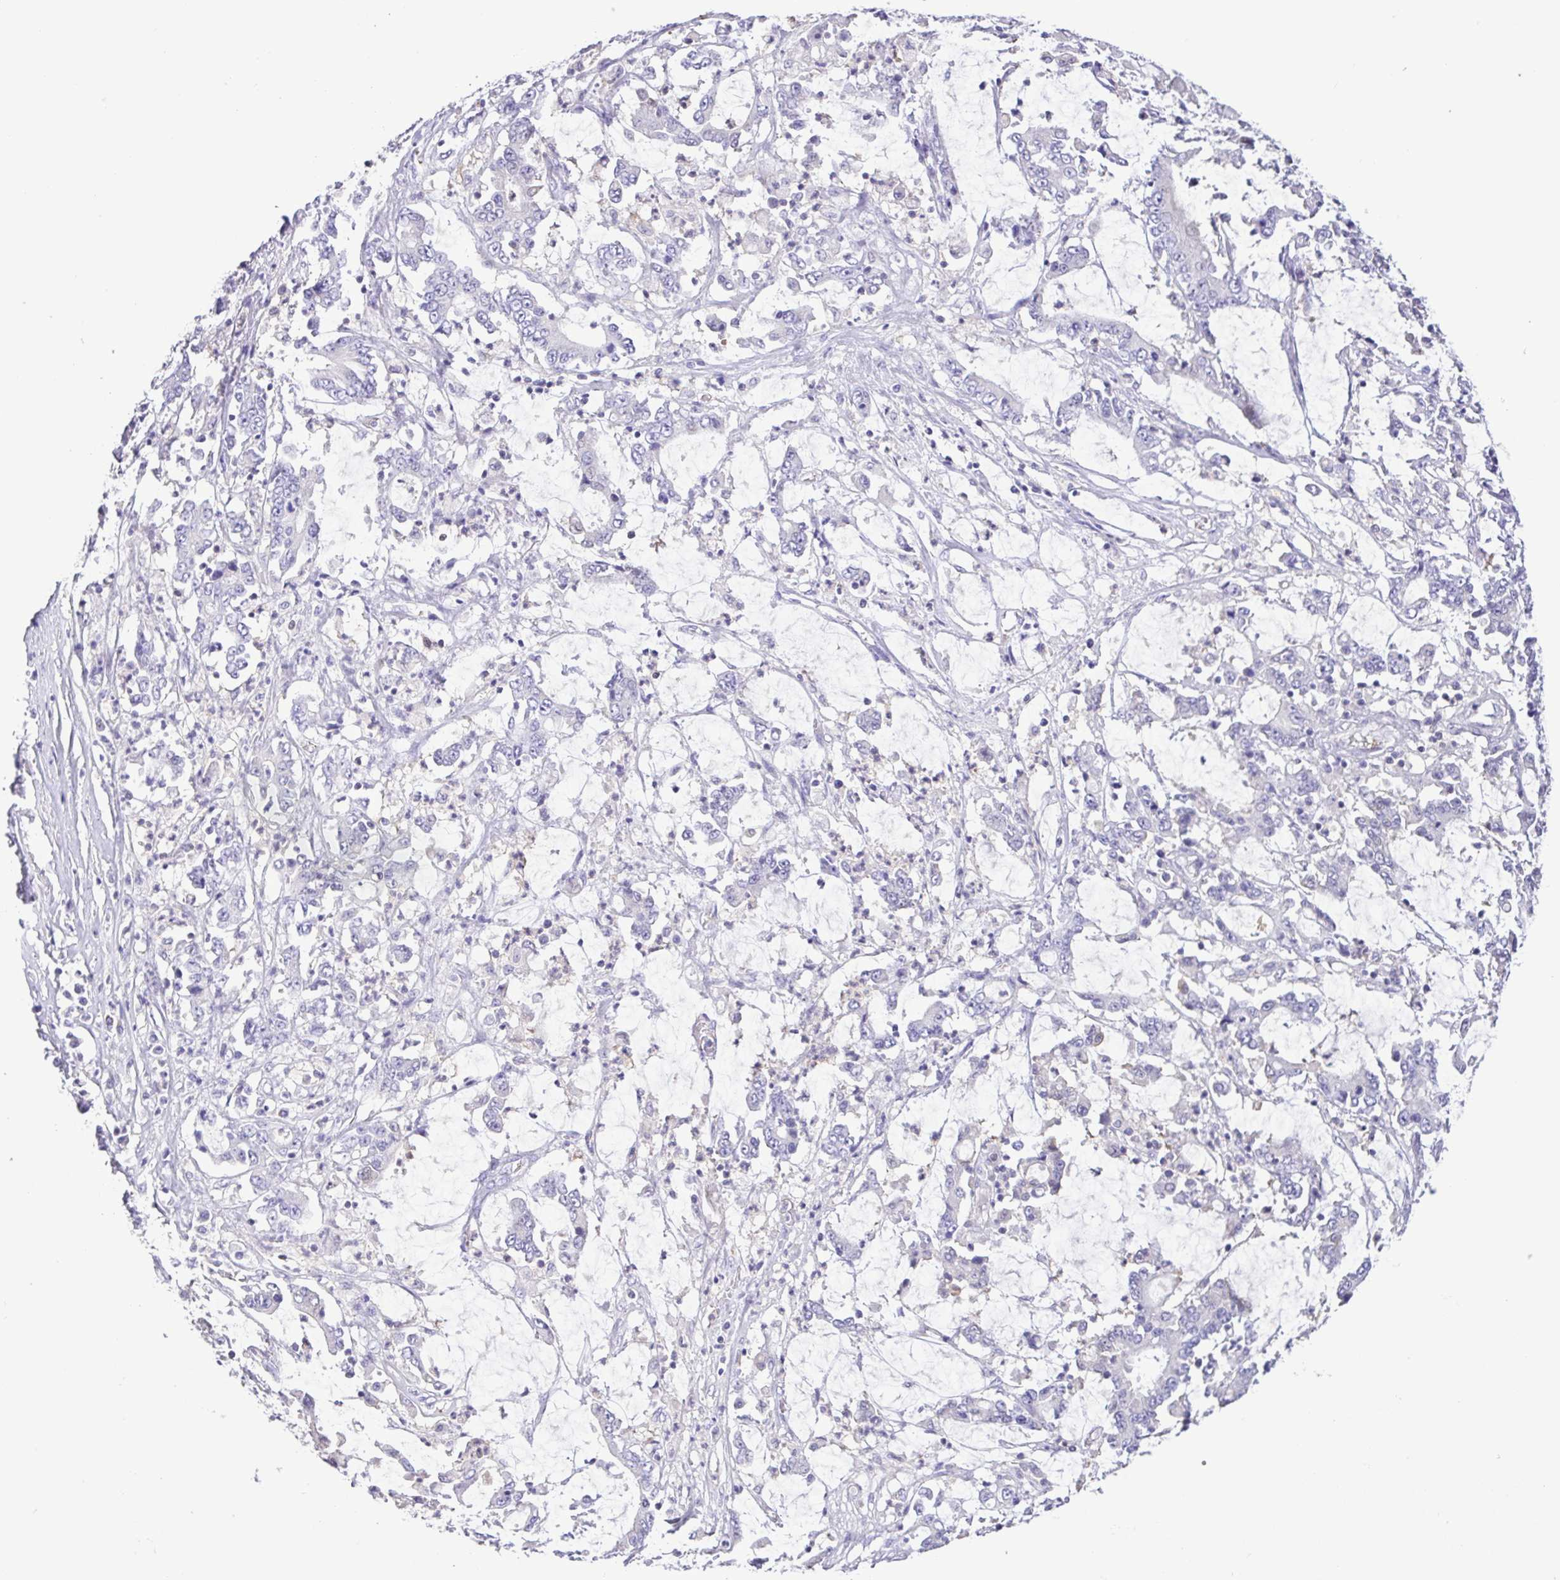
{"staining": {"intensity": "negative", "quantity": "none", "location": "none"}, "tissue": "stomach cancer", "cell_type": "Tumor cells", "image_type": "cancer", "snomed": [{"axis": "morphology", "description": "Adenocarcinoma, NOS"}, {"axis": "topography", "description": "Stomach, upper"}], "caption": "High power microscopy photomicrograph of an IHC photomicrograph of stomach adenocarcinoma, revealing no significant expression in tumor cells.", "gene": "CYP17A1", "patient": {"sex": "male", "age": 68}}